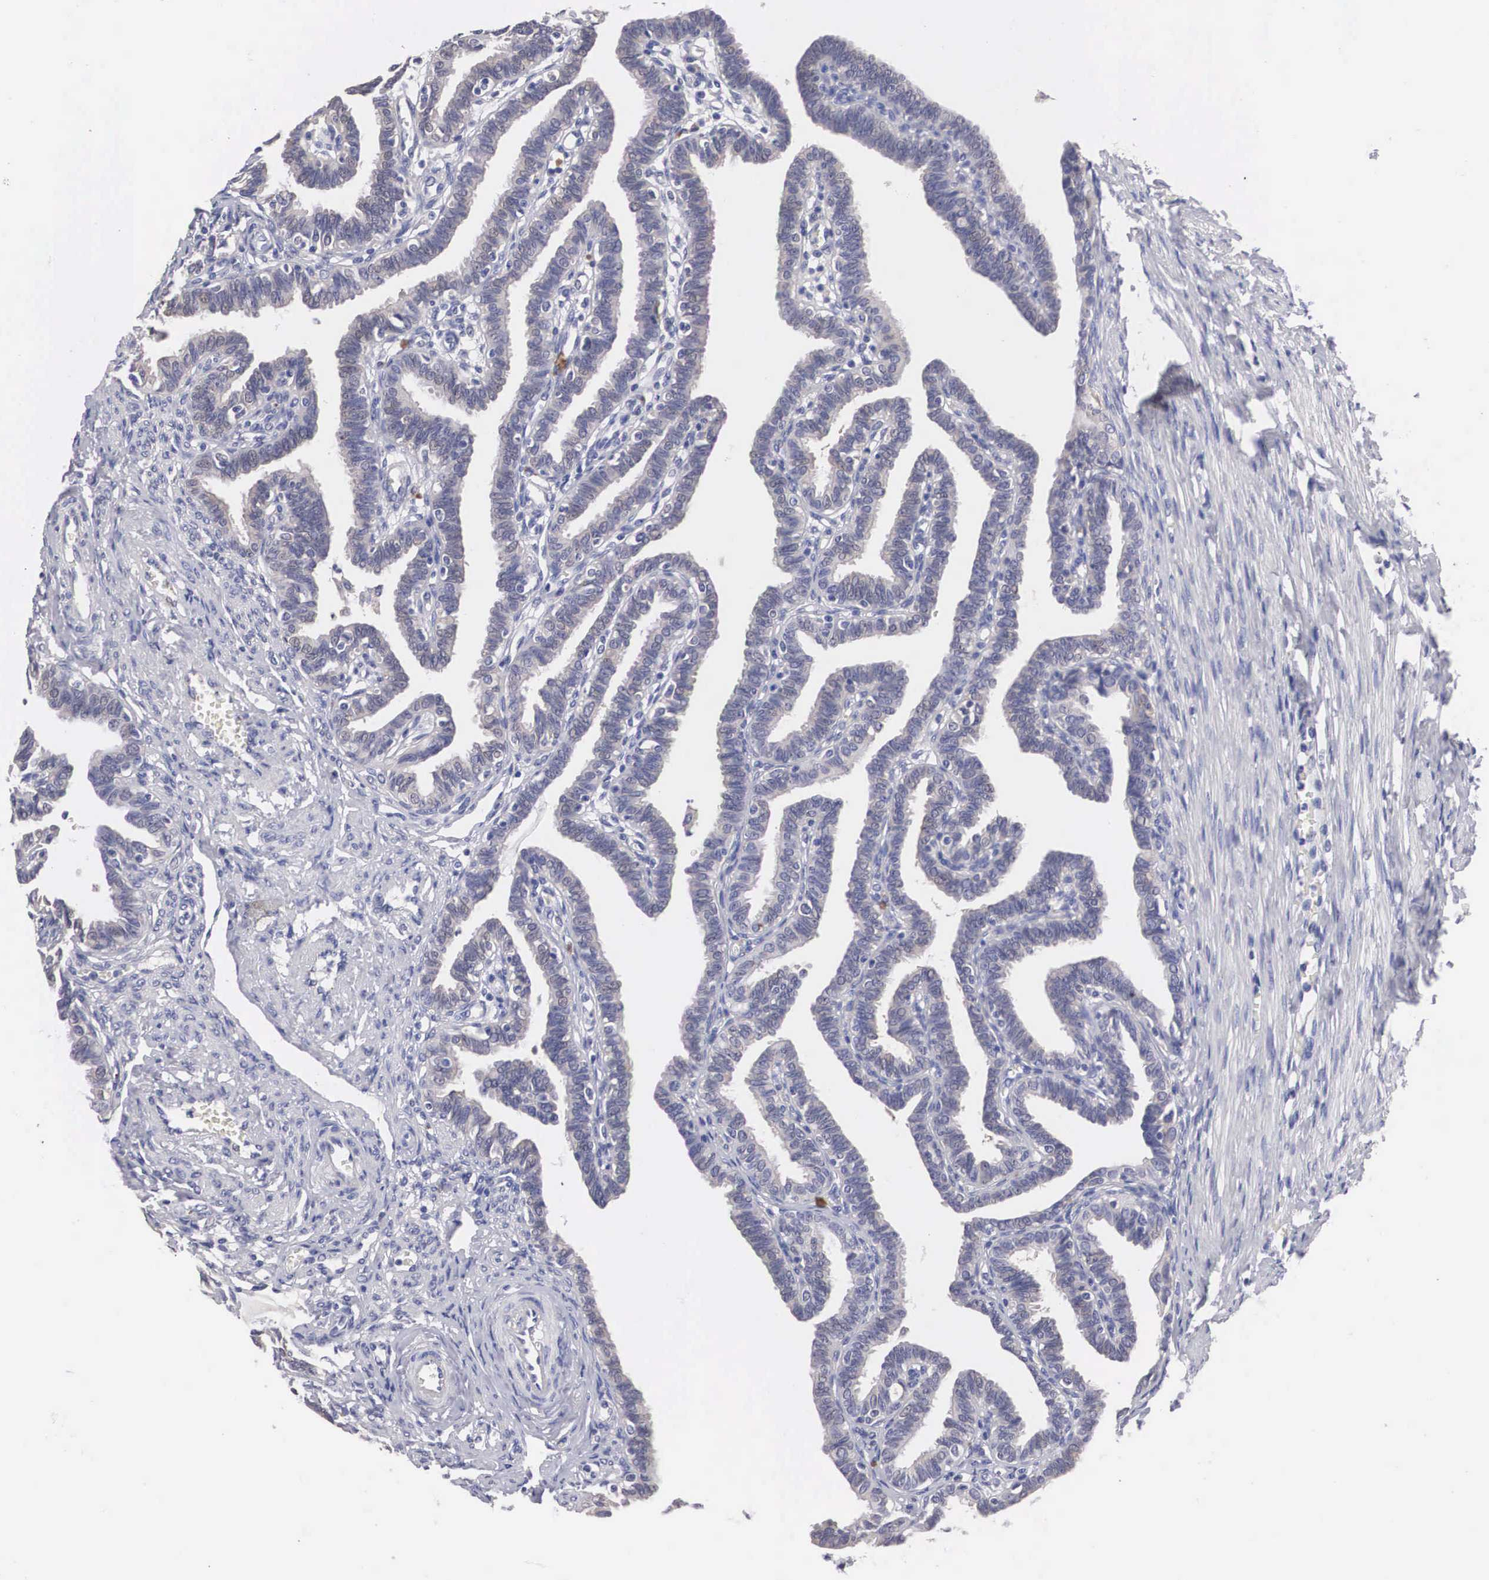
{"staining": {"intensity": "weak", "quantity": ">75%", "location": "cytoplasmic/membranous"}, "tissue": "fallopian tube", "cell_type": "Glandular cells", "image_type": "normal", "snomed": [{"axis": "morphology", "description": "Normal tissue, NOS"}, {"axis": "topography", "description": "Fallopian tube"}], "caption": "Glandular cells demonstrate low levels of weak cytoplasmic/membranous positivity in approximately >75% of cells in normal human fallopian tube. Immunohistochemistry stains the protein of interest in brown and the nuclei are stained blue.", "gene": "ABHD4", "patient": {"sex": "female", "age": 41}}